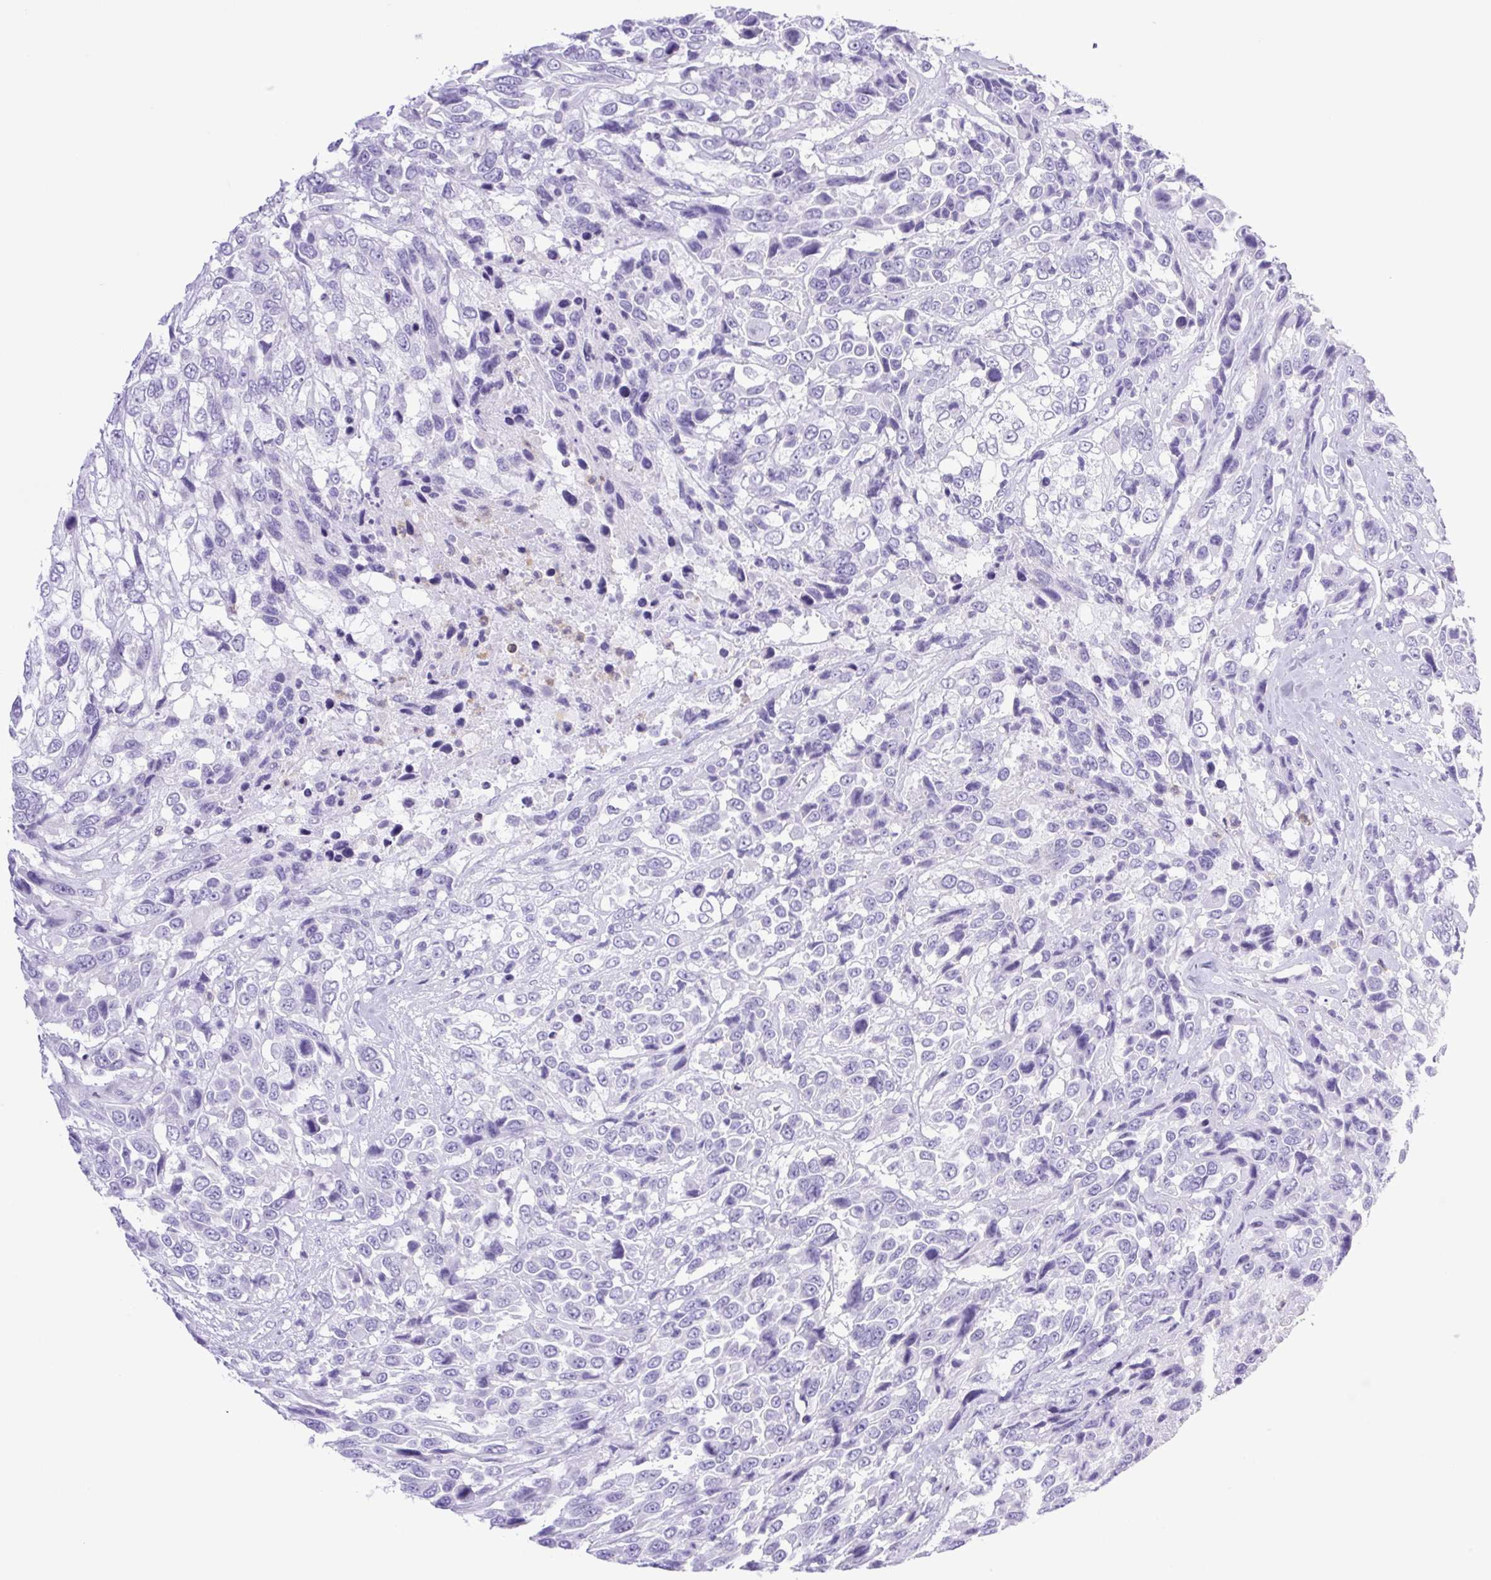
{"staining": {"intensity": "negative", "quantity": "none", "location": "none"}, "tissue": "urothelial cancer", "cell_type": "Tumor cells", "image_type": "cancer", "snomed": [{"axis": "morphology", "description": "Urothelial carcinoma, High grade"}, {"axis": "topography", "description": "Urinary bladder"}], "caption": "Immunohistochemical staining of human urothelial cancer reveals no significant positivity in tumor cells.", "gene": "SYNPR", "patient": {"sex": "female", "age": 70}}